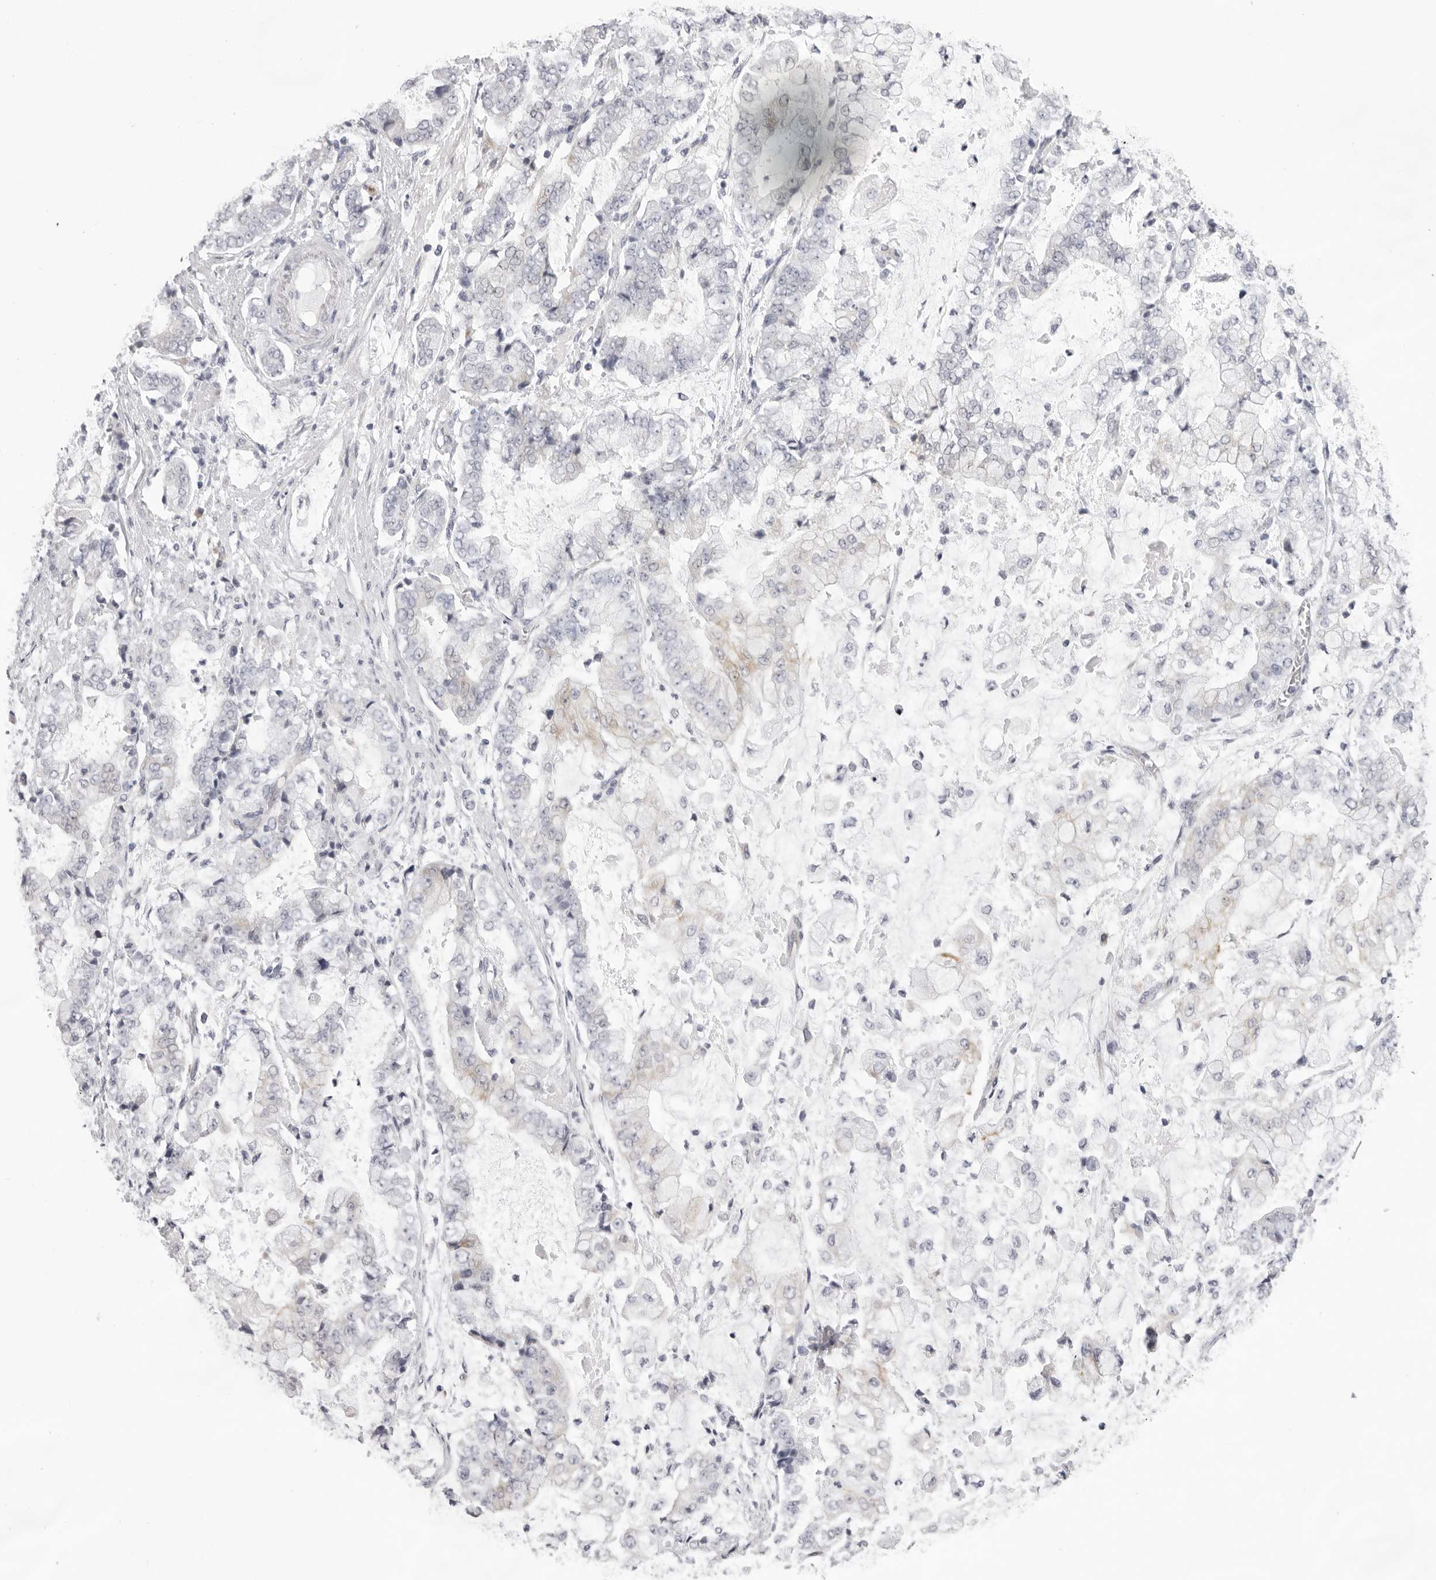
{"staining": {"intensity": "negative", "quantity": "none", "location": "none"}, "tissue": "stomach cancer", "cell_type": "Tumor cells", "image_type": "cancer", "snomed": [{"axis": "morphology", "description": "Adenocarcinoma, NOS"}, {"axis": "topography", "description": "Stomach"}], "caption": "Immunohistochemical staining of stomach cancer (adenocarcinoma) reveals no significant expression in tumor cells.", "gene": "SMIM2", "patient": {"sex": "male", "age": 76}}